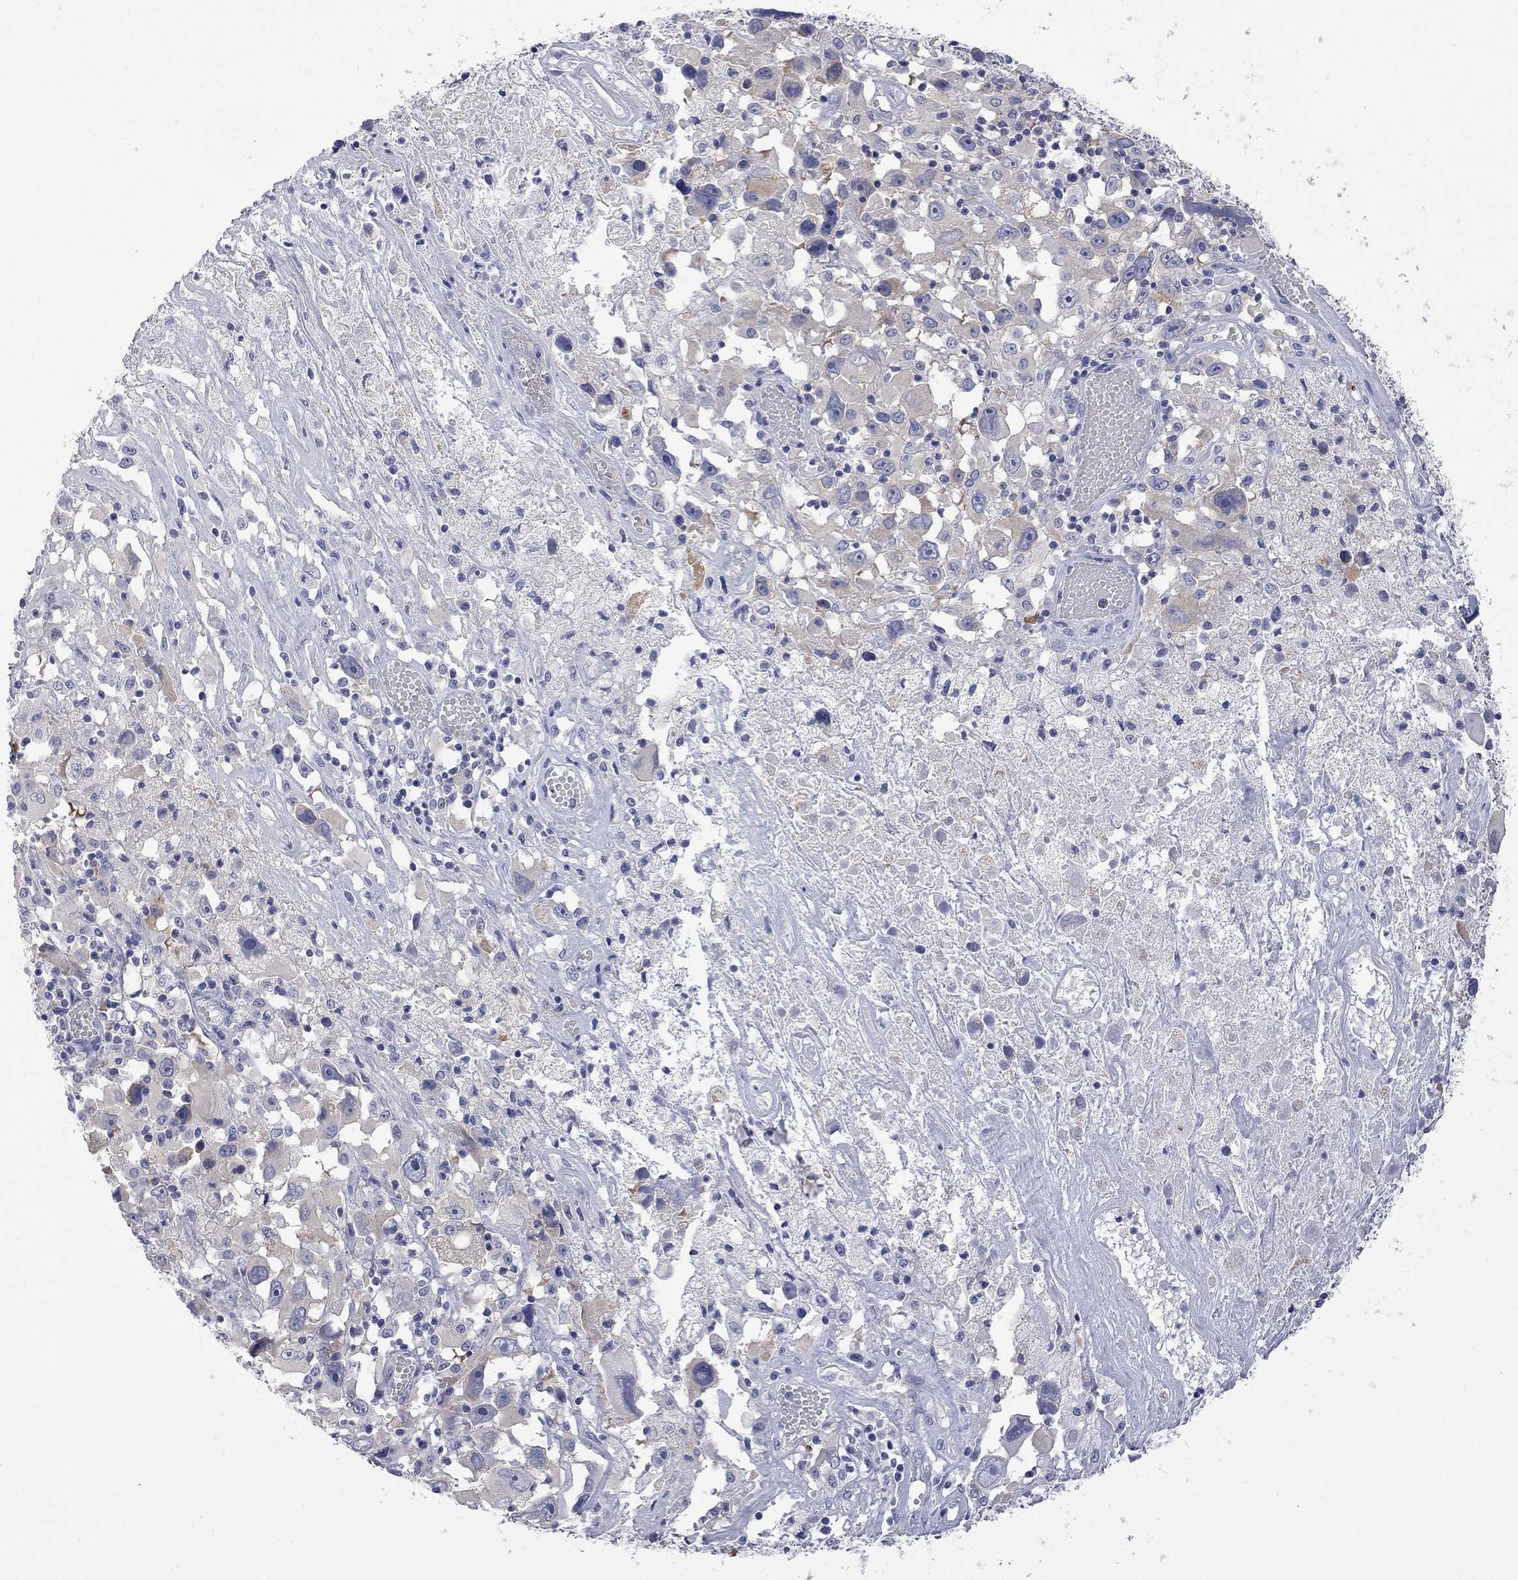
{"staining": {"intensity": "negative", "quantity": "none", "location": "none"}, "tissue": "melanoma", "cell_type": "Tumor cells", "image_type": "cancer", "snomed": [{"axis": "morphology", "description": "Malignant melanoma, Metastatic site"}, {"axis": "topography", "description": "Soft tissue"}], "caption": "This image is of melanoma stained with IHC to label a protein in brown with the nuclei are counter-stained blue. There is no expression in tumor cells. The staining was performed using DAB to visualize the protein expression in brown, while the nuclei were stained in blue with hematoxylin (Magnification: 20x).", "gene": "ABCB4", "patient": {"sex": "male", "age": 50}}